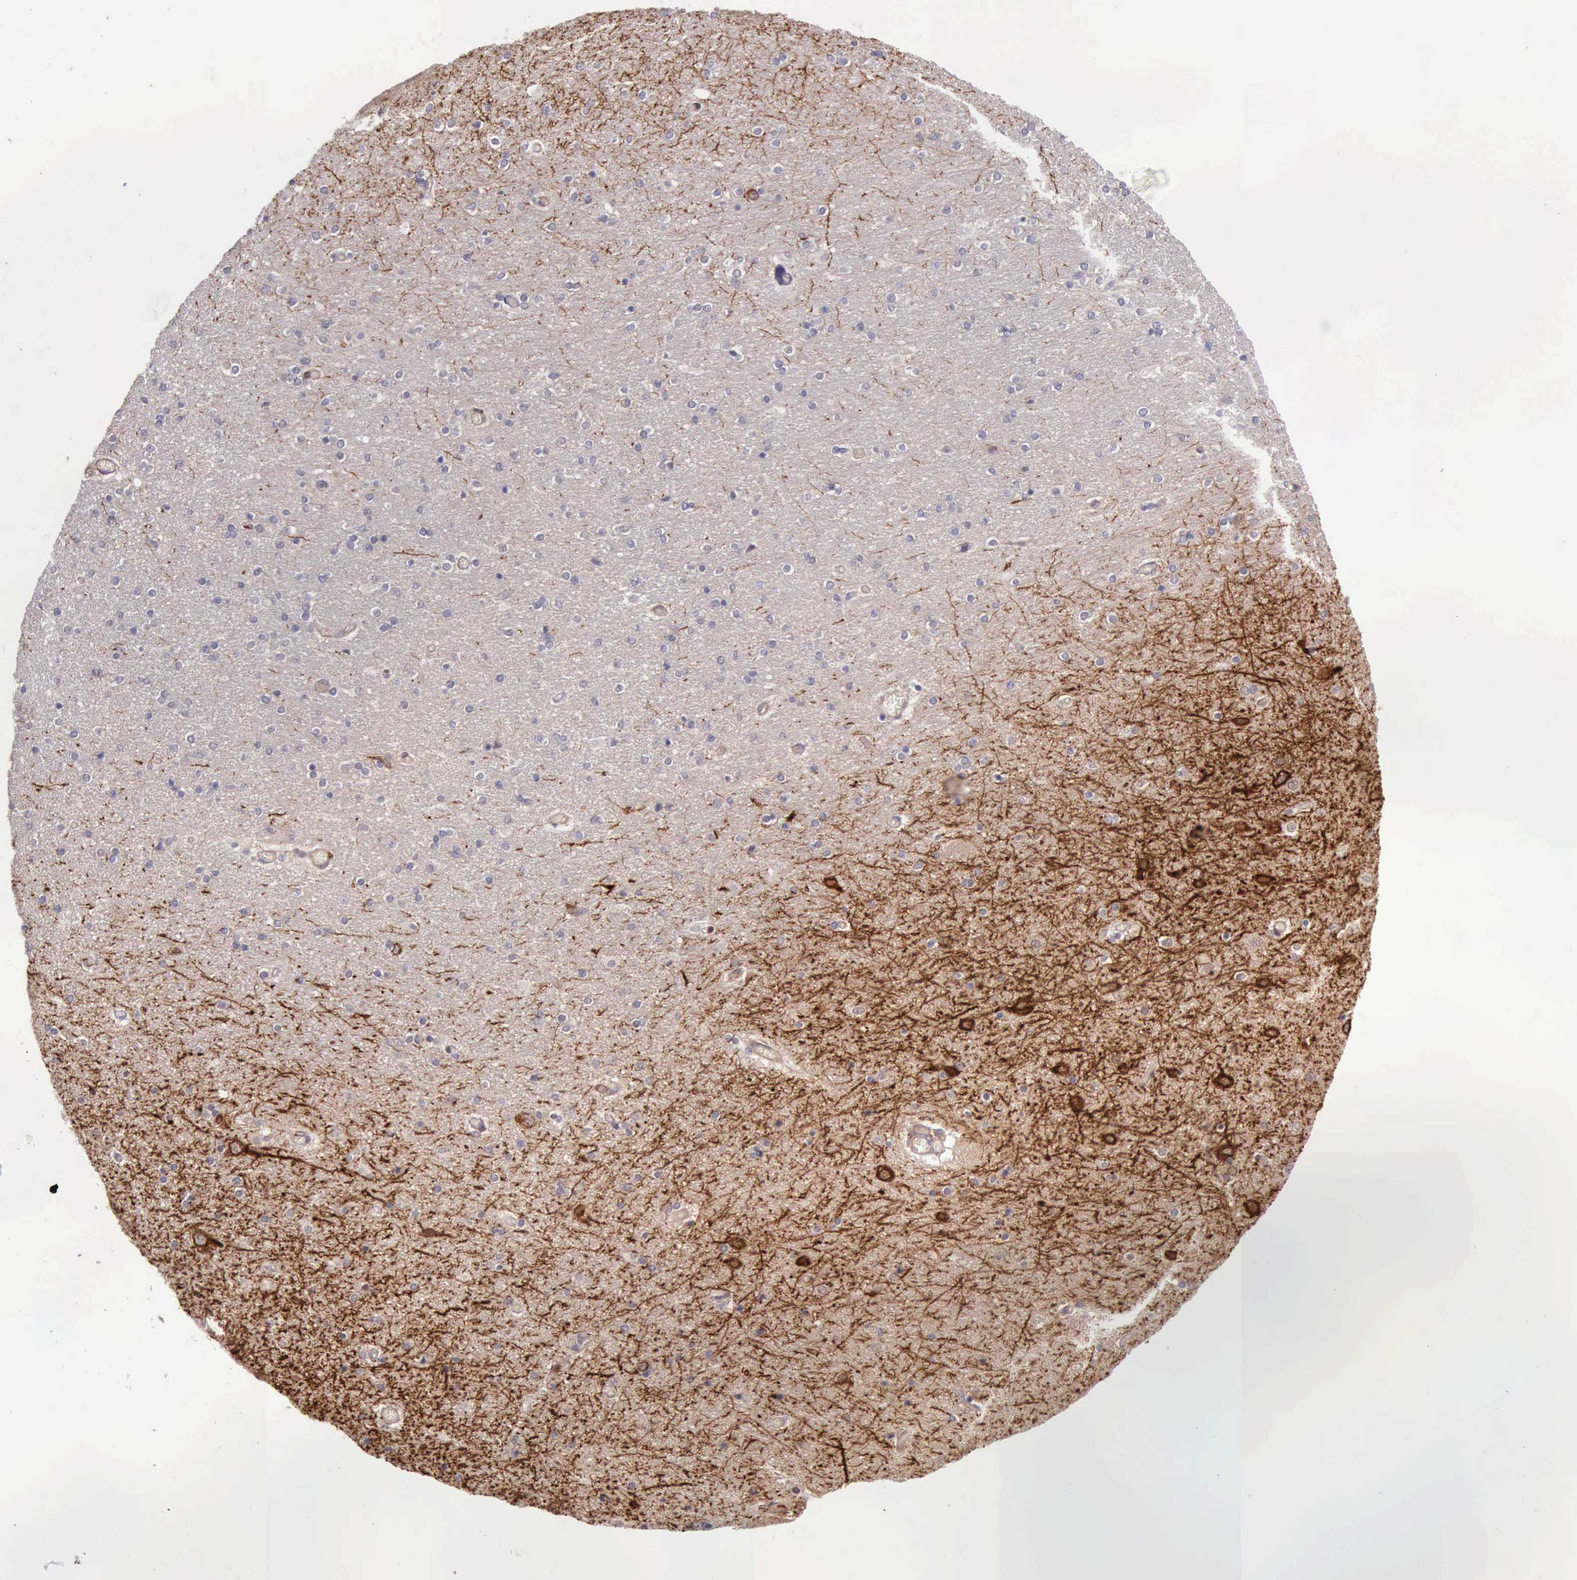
{"staining": {"intensity": "negative", "quantity": "none", "location": "none"}, "tissue": "hippocampus", "cell_type": "Glial cells", "image_type": "normal", "snomed": [{"axis": "morphology", "description": "Normal tissue, NOS"}, {"axis": "topography", "description": "Hippocampus"}], "caption": "DAB immunohistochemical staining of benign human hippocampus shows no significant positivity in glial cells.", "gene": "PRICKLE3", "patient": {"sex": "female", "age": 54}}